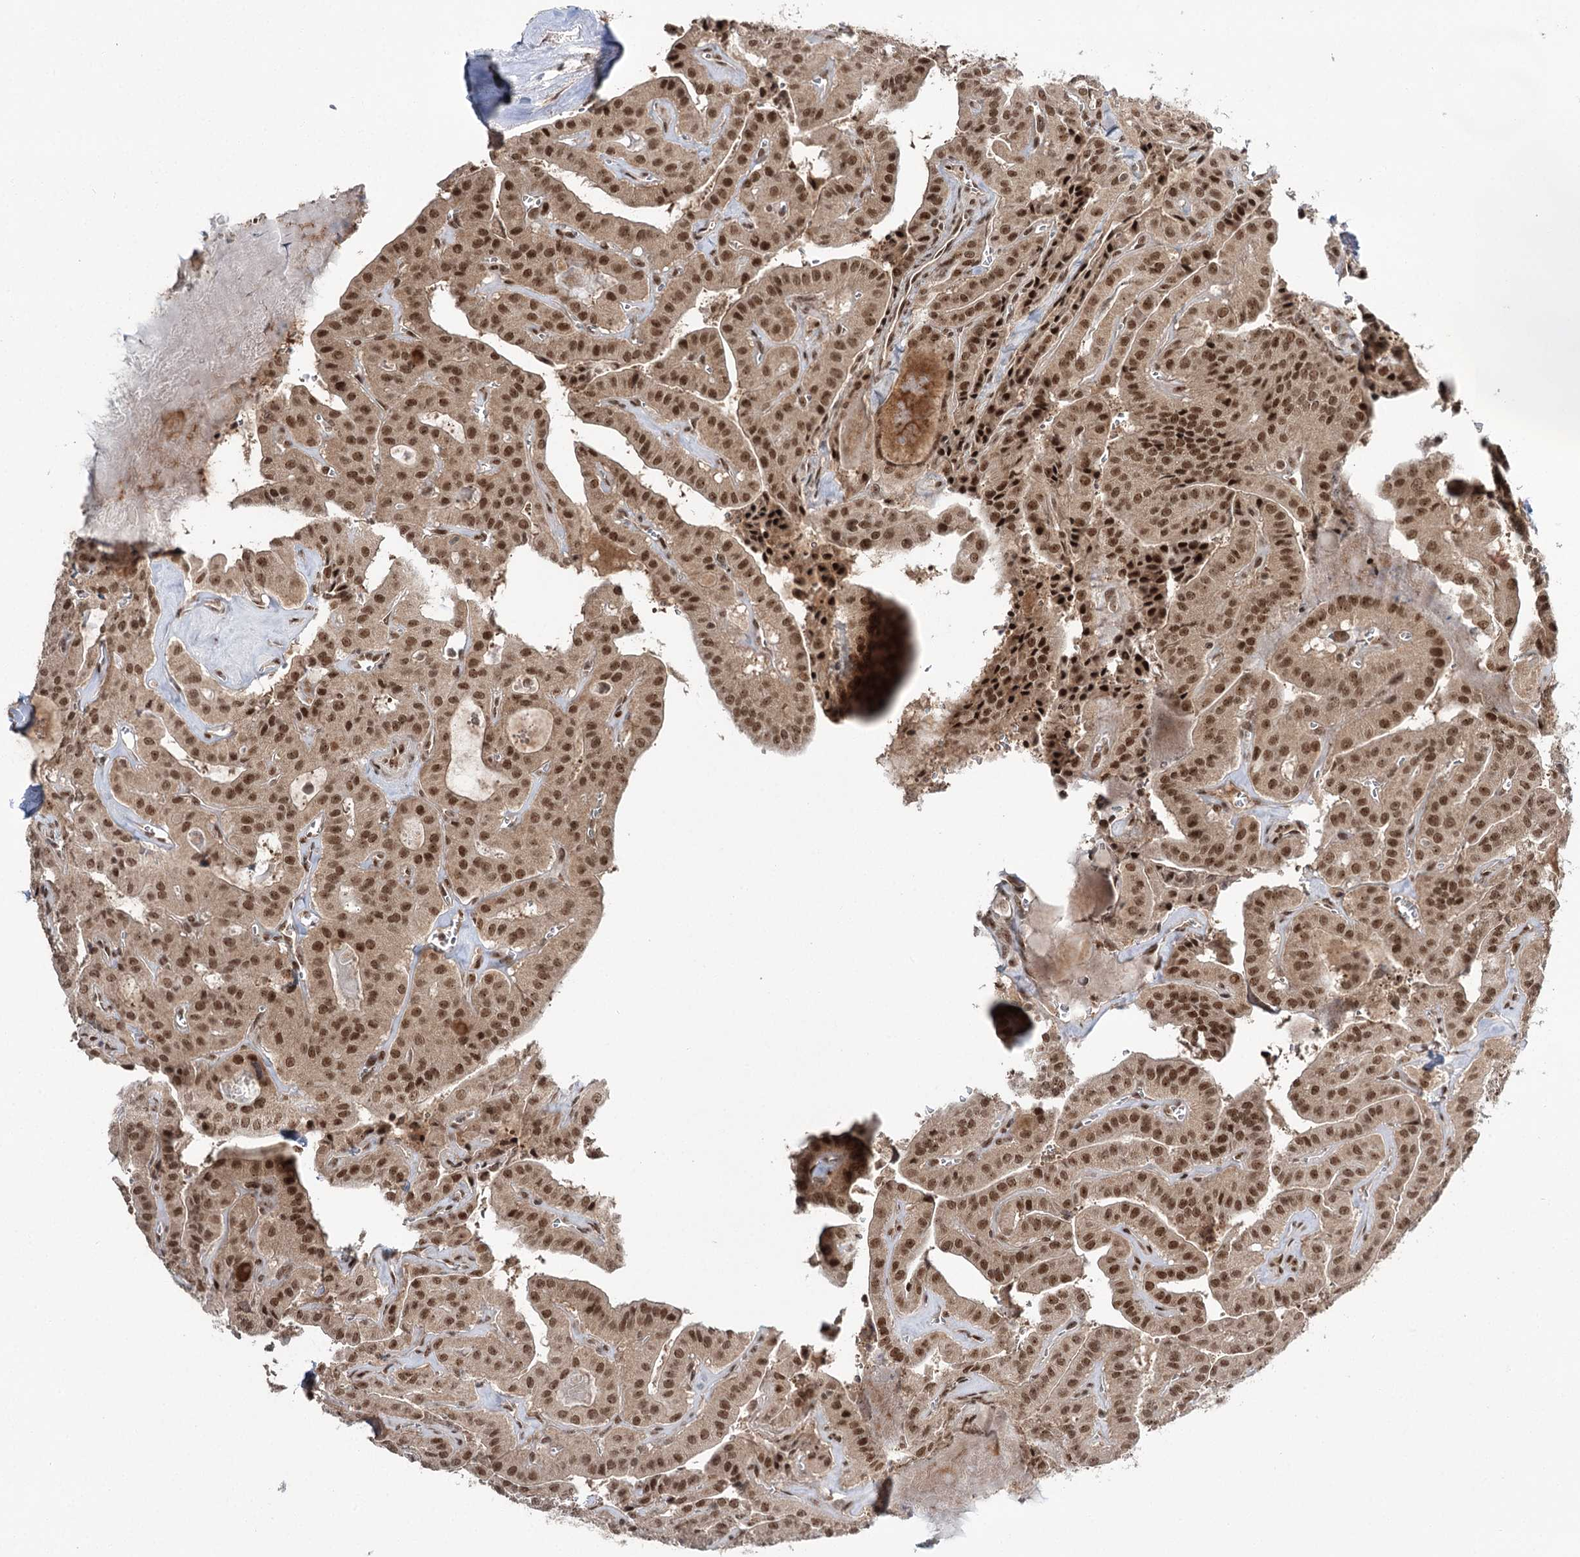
{"staining": {"intensity": "moderate", "quantity": ">75%", "location": "nuclear"}, "tissue": "thyroid cancer", "cell_type": "Tumor cells", "image_type": "cancer", "snomed": [{"axis": "morphology", "description": "Papillary adenocarcinoma, NOS"}, {"axis": "topography", "description": "Thyroid gland"}], "caption": "Protein expression analysis of thyroid papillary adenocarcinoma reveals moderate nuclear positivity in approximately >75% of tumor cells. (brown staining indicates protein expression, while blue staining denotes nuclei).", "gene": "ERCC3", "patient": {"sex": "male", "age": 52}}